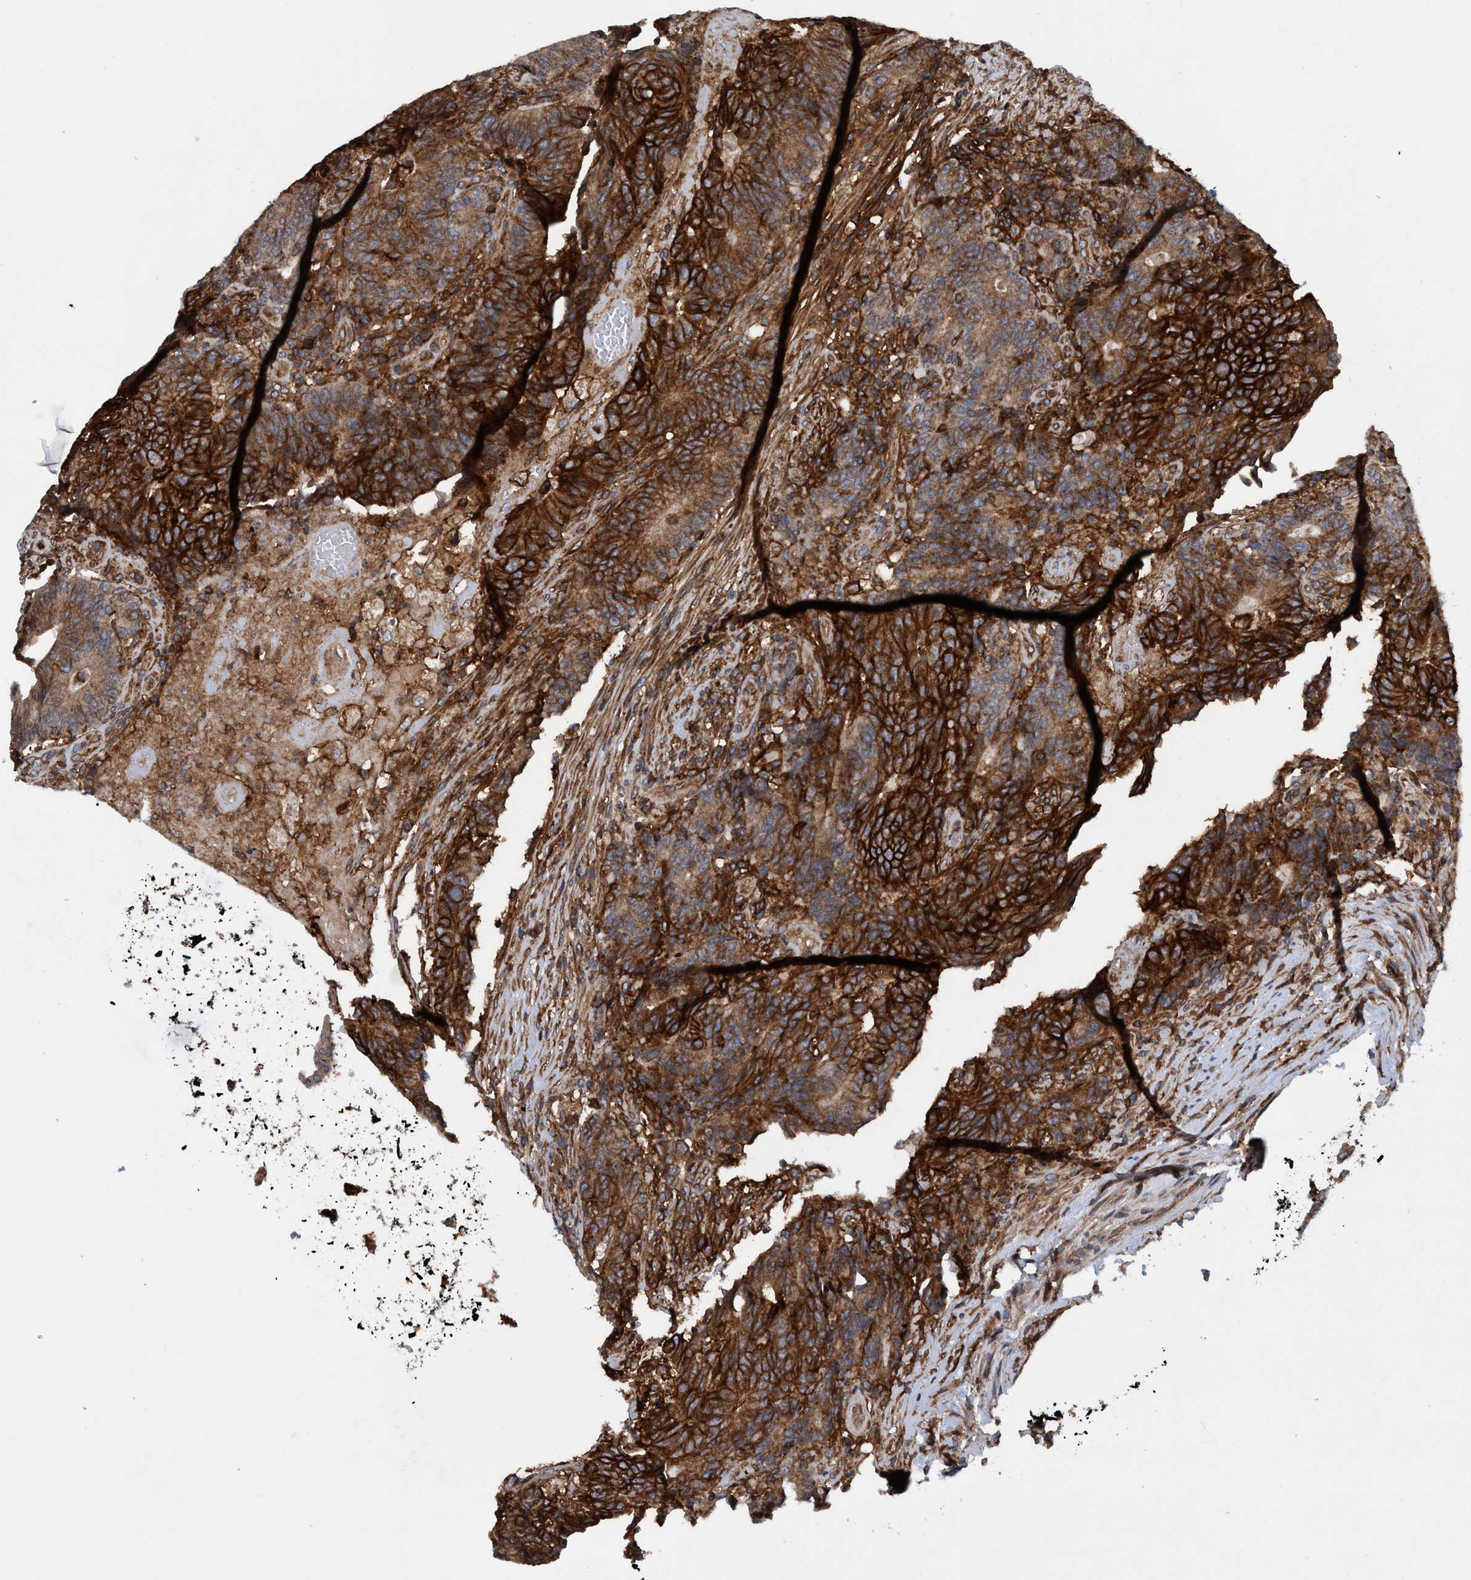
{"staining": {"intensity": "strong", "quantity": ">75%", "location": "cytoplasmic/membranous"}, "tissue": "colorectal cancer", "cell_type": "Tumor cells", "image_type": "cancer", "snomed": [{"axis": "morphology", "description": "Normal tissue, NOS"}, {"axis": "morphology", "description": "Adenocarcinoma, NOS"}, {"axis": "topography", "description": "Colon"}], "caption": "Tumor cells reveal high levels of strong cytoplasmic/membranous positivity in about >75% of cells in adenocarcinoma (colorectal).", "gene": "SLC16A3", "patient": {"sex": "female", "age": 75}}